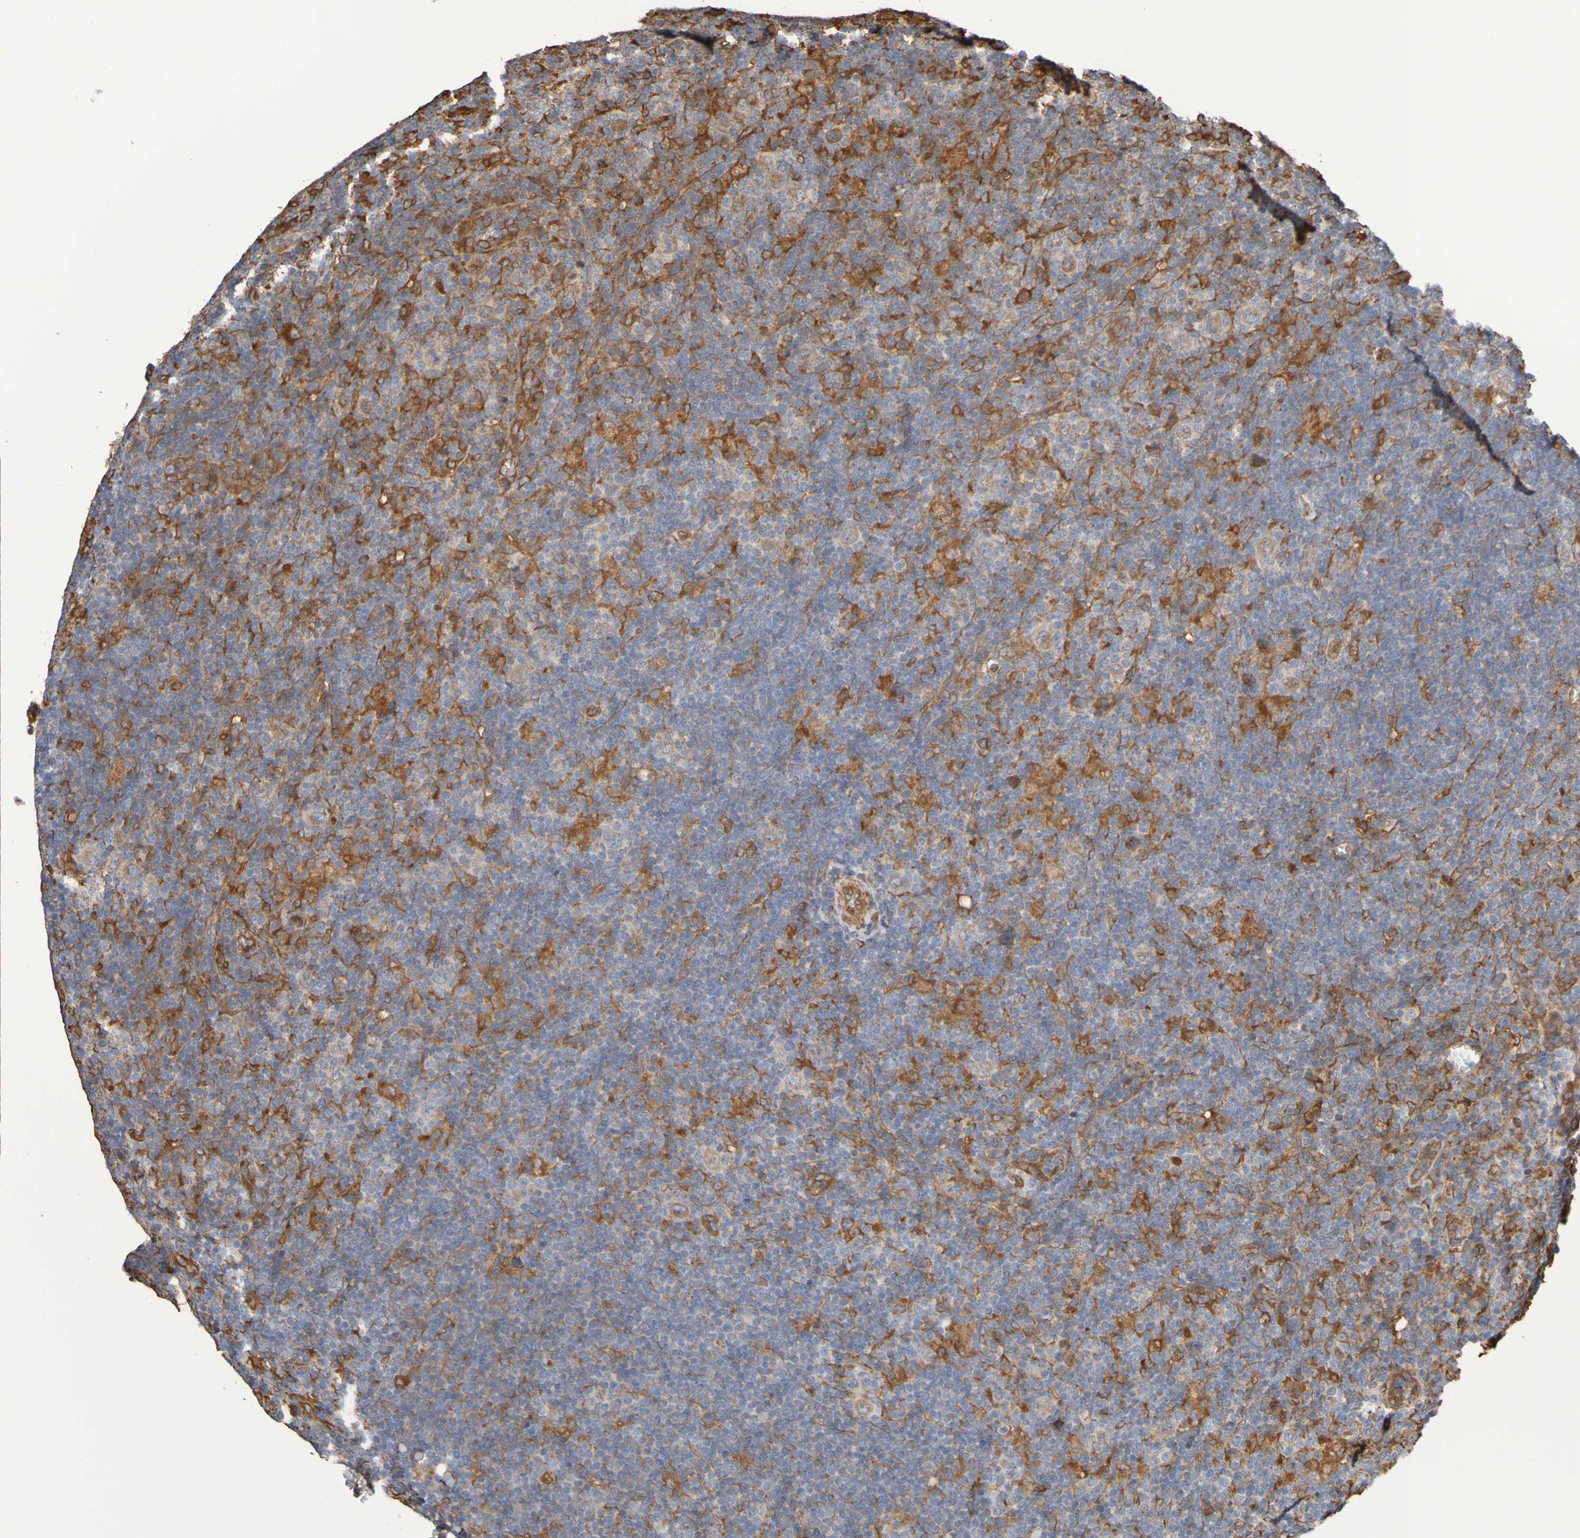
{"staining": {"intensity": "negative", "quantity": "none", "location": "none"}, "tissue": "lymphoma", "cell_type": "Tumor cells", "image_type": "cancer", "snomed": [{"axis": "morphology", "description": "Hodgkin's disease, NOS"}, {"axis": "topography", "description": "Lymph node"}], "caption": "The histopathology image shows no staining of tumor cells in Hodgkin's disease.", "gene": "RAB11A", "patient": {"sex": "female", "age": 57}}